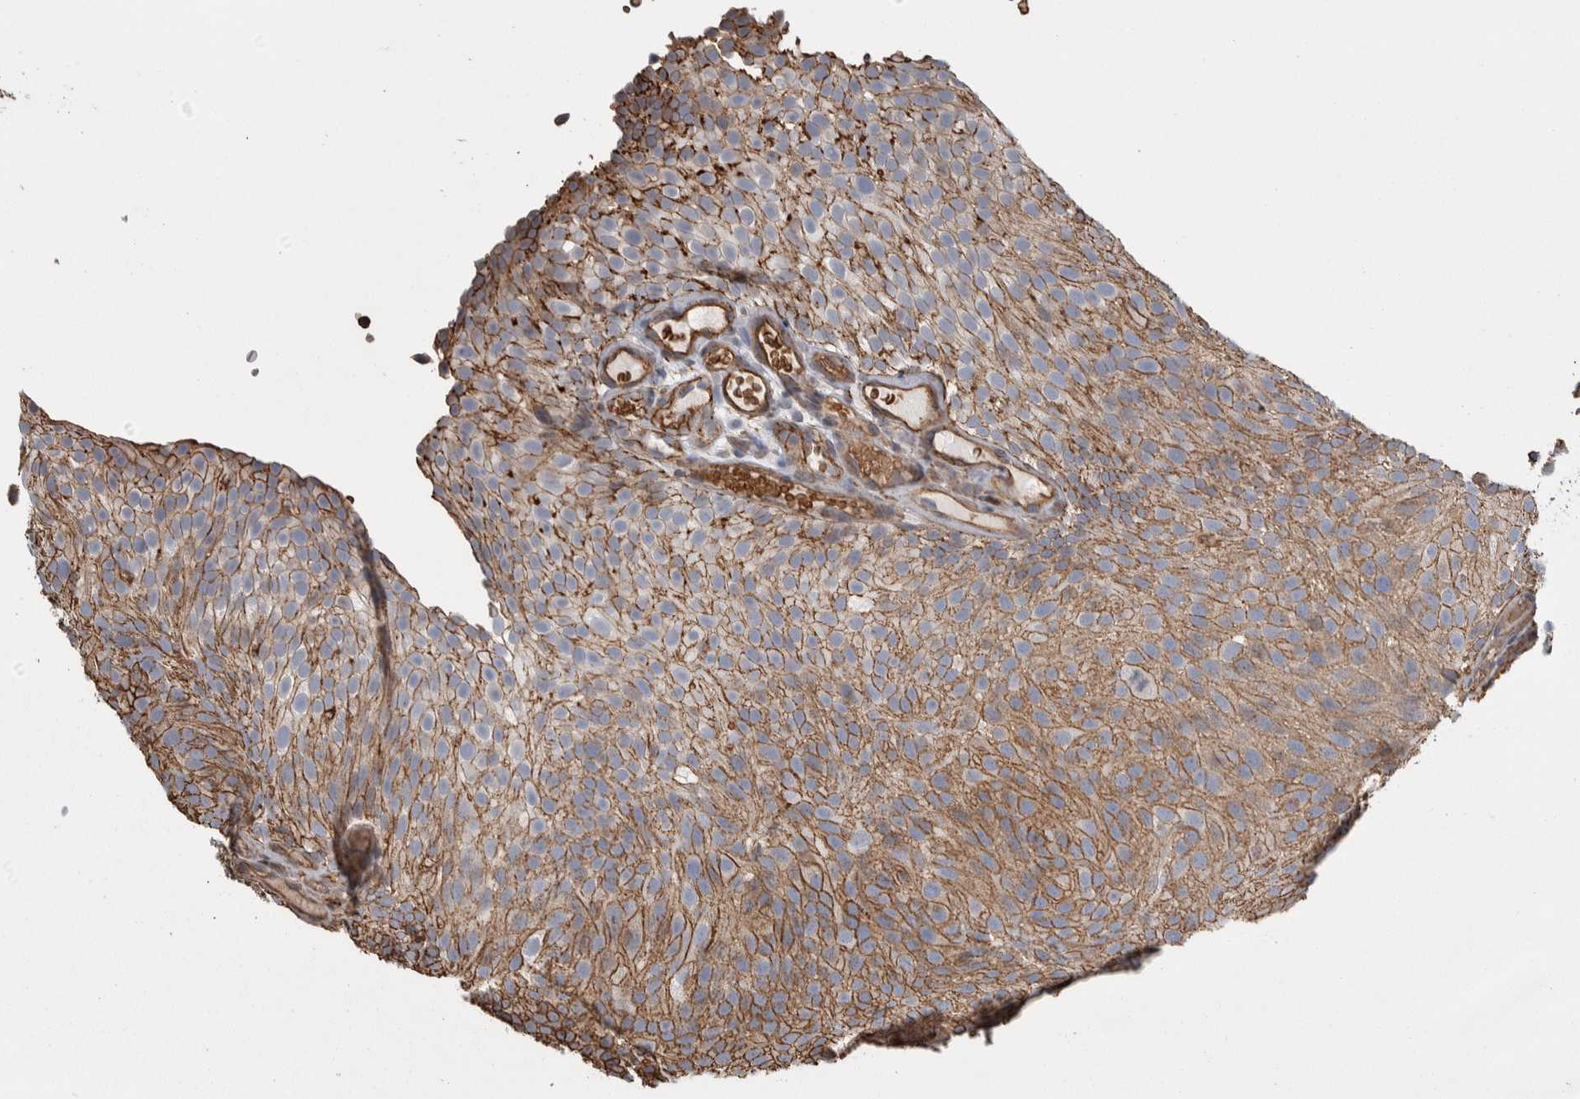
{"staining": {"intensity": "moderate", "quantity": ">75%", "location": "cytoplasmic/membranous"}, "tissue": "urothelial cancer", "cell_type": "Tumor cells", "image_type": "cancer", "snomed": [{"axis": "morphology", "description": "Urothelial carcinoma, Low grade"}, {"axis": "topography", "description": "Urinary bladder"}], "caption": "A brown stain labels moderate cytoplasmic/membranous staining of a protein in human low-grade urothelial carcinoma tumor cells. The staining is performed using DAB brown chromogen to label protein expression. The nuclei are counter-stained blue using hematoxylin.", "gene": "ENPP2", "patient": {"sex": "male", "age": 78}}